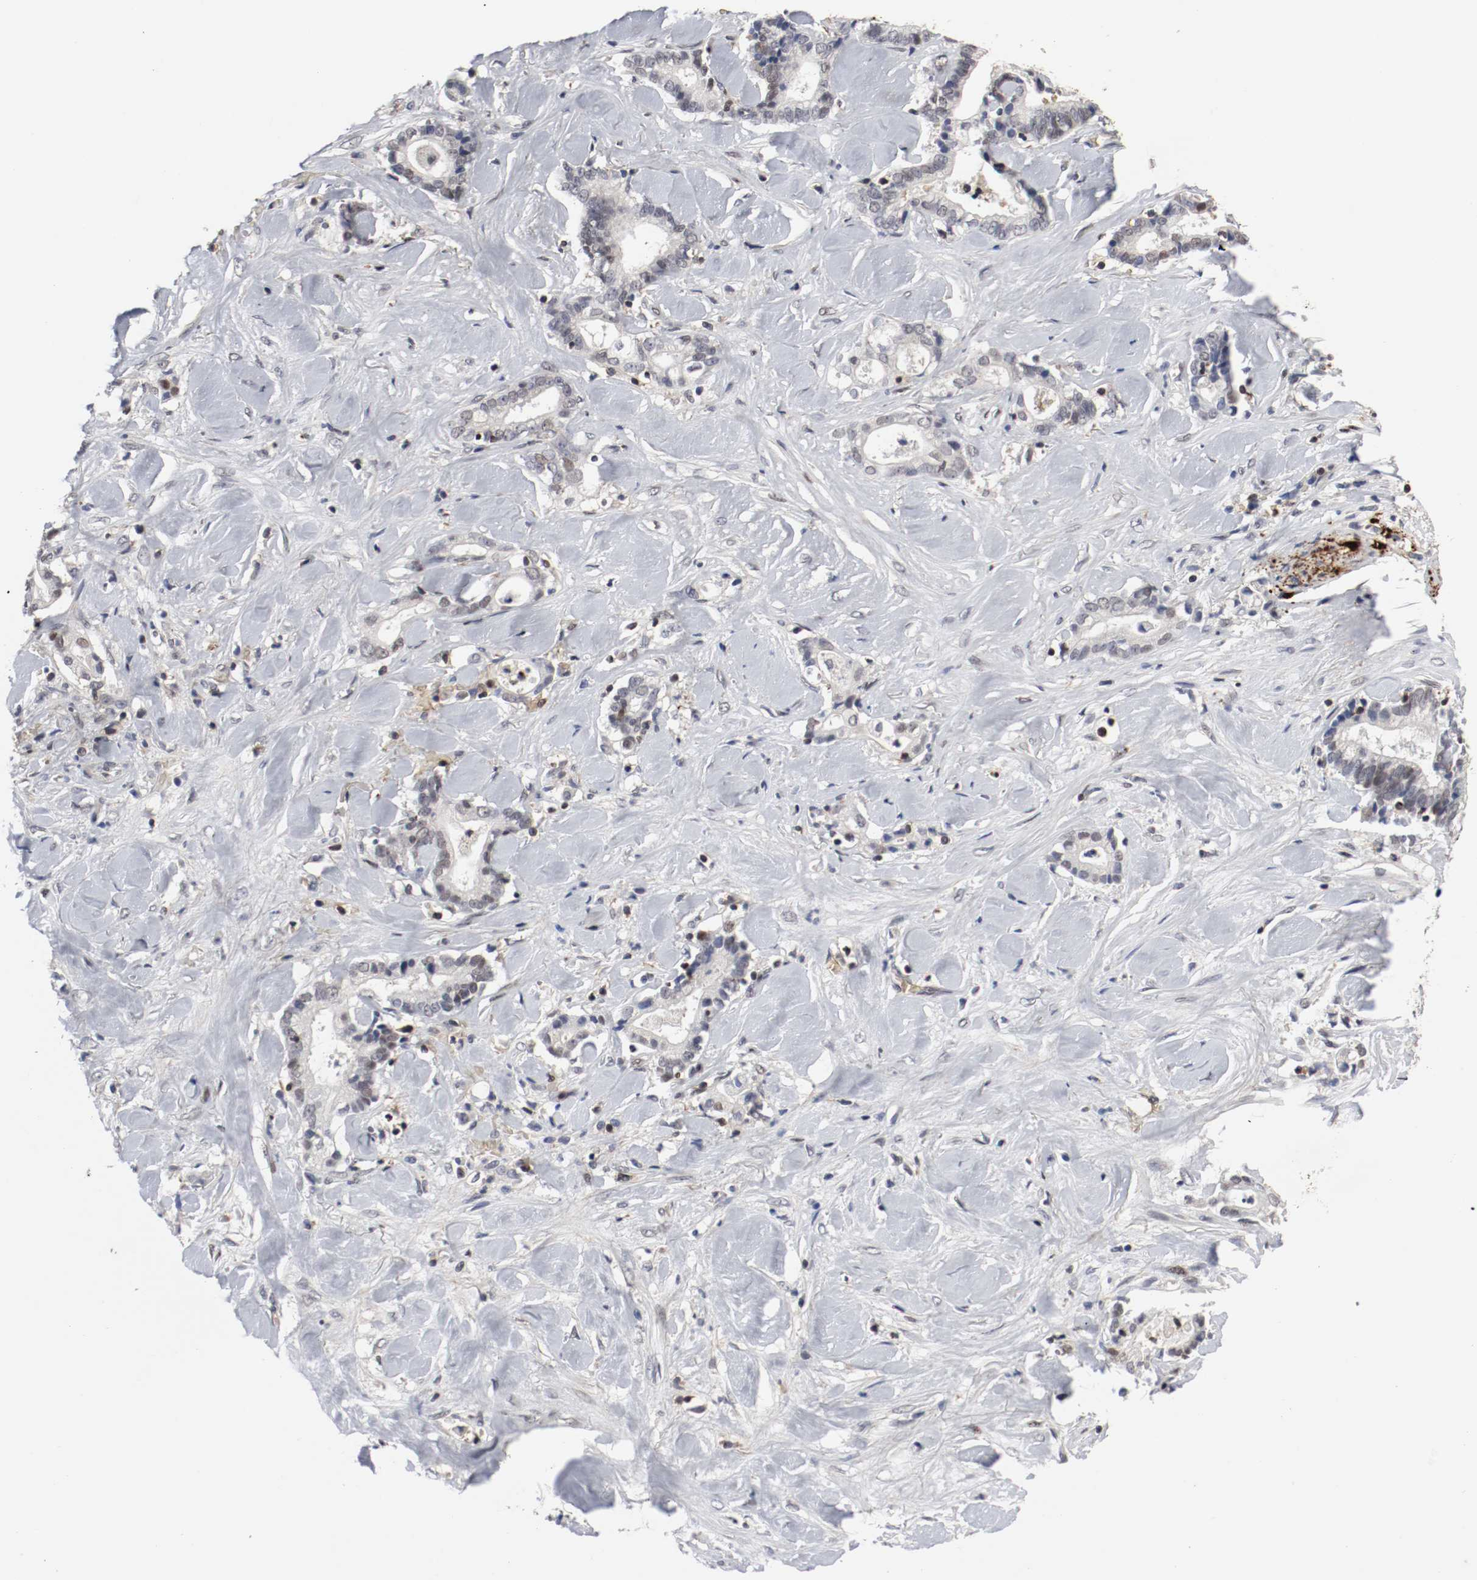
{"staining": {"intensity": "negative", "quantity": "none", "location": "none"}, "tissue": "liver cancer", "cell_type": "Tumor cells", "image_type": "cancer", "snomed": [{"axis": "morphology", "description": "Cholangiocarcinoma"}, {"axis": "topography", "description": "Liver"}], "caption": "This is a photomicrograph of IHC staining of cholangiocarcinoma (liver), which shows no staining in tumor cells.", "gene": "JUND", "patient": {"sex": "male", "age": 57}}